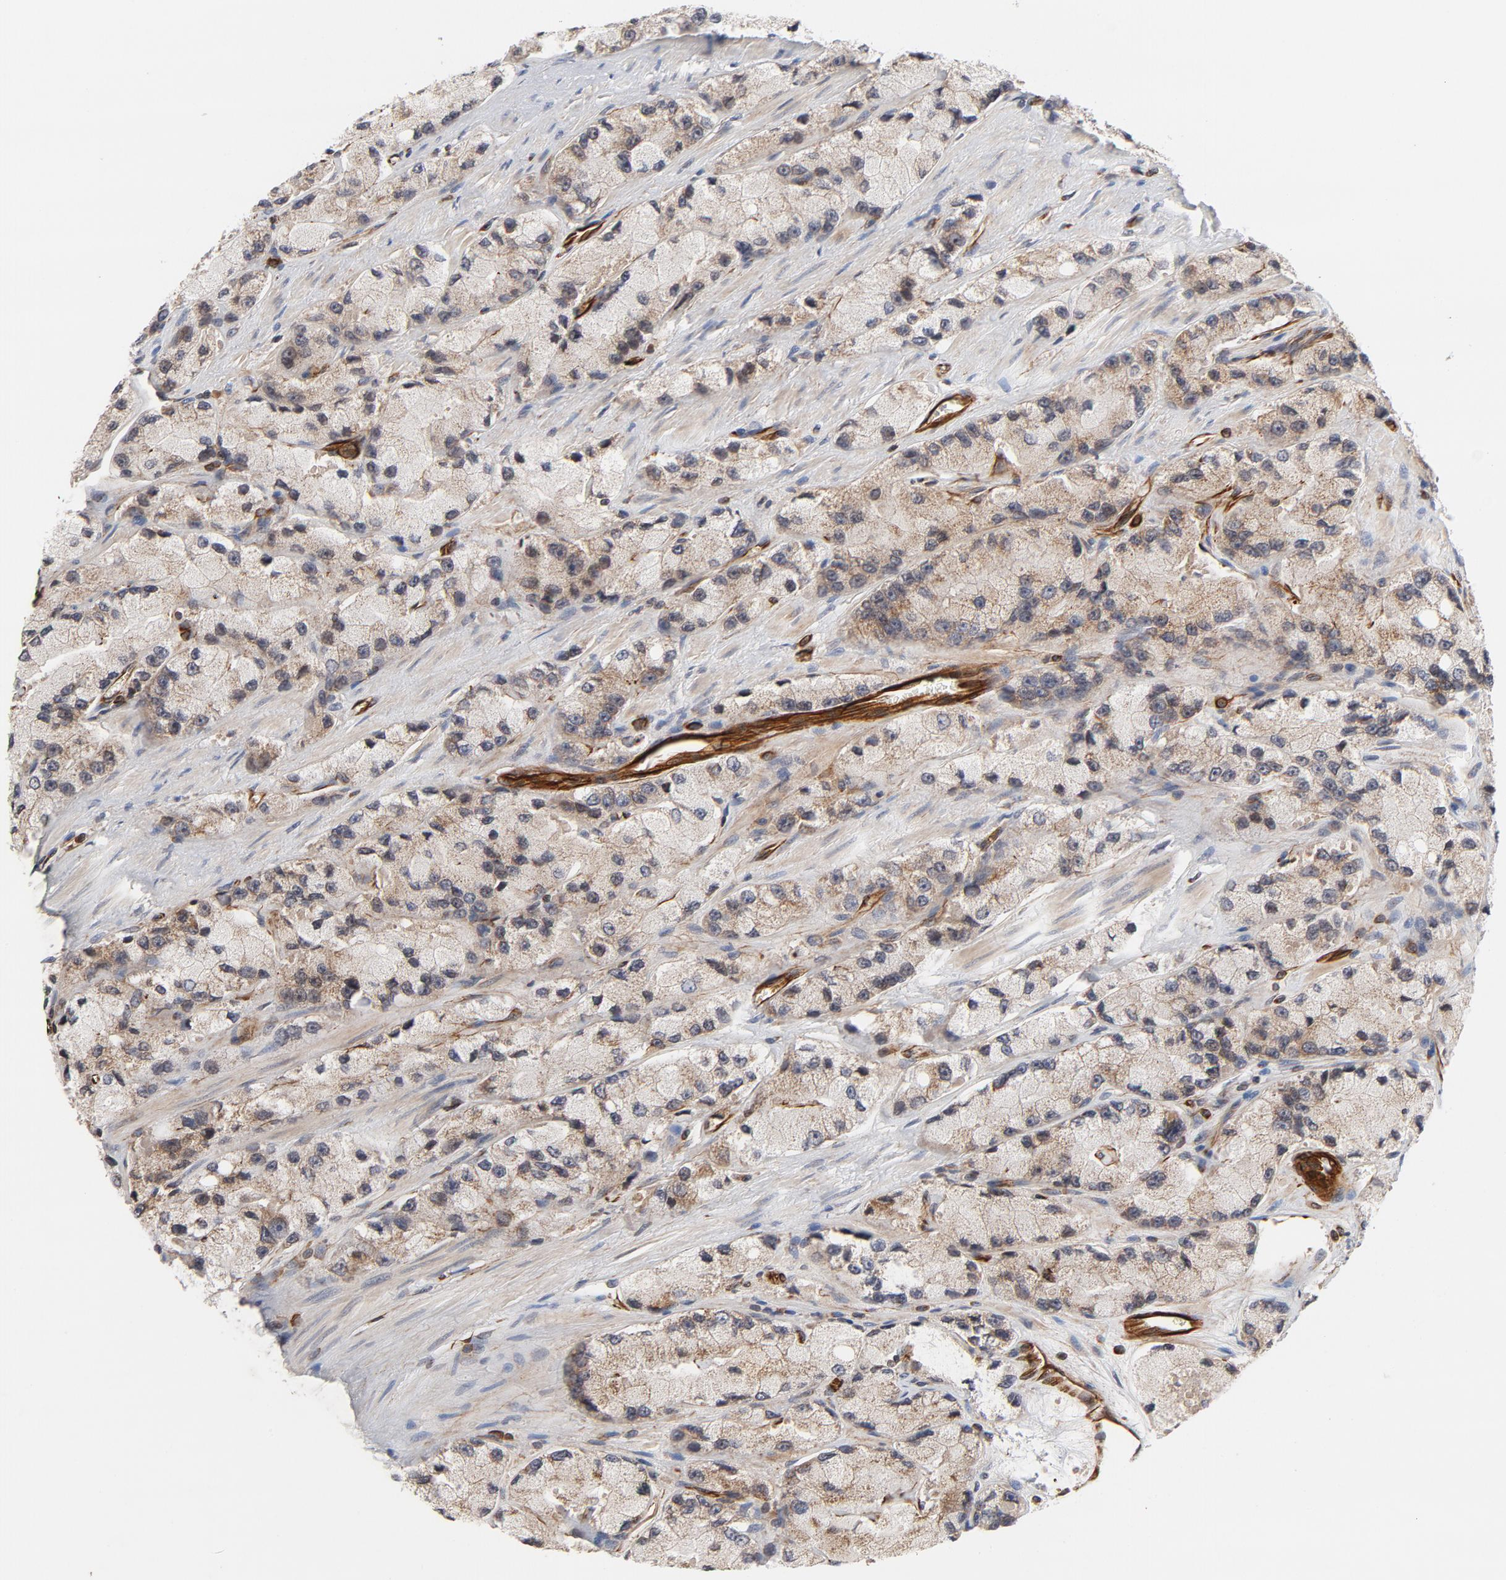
{"staining": {"intensity": "moderate", "quantity": ">75%", "location": "cytoplasmic/membranous"}, "tissue": "prostate cancer", "cell_type": "Tumor cells", "image_type": "cancer", "snomed": [{"axis": "morphology", "description": "Adenocarcinoma, High grade"}, {"axis": "topography", "description": "Prostate"}], "caption": "The image exhibits immunohistochemical staining of prostate cancer. There is moderate cytoplasmic/membranous expression is appreciated in about >75% of tumor cells. The staining was performed using DAB (3,3'-diaminobenzidine) to visualize the protein expression in brown, while the nuclei were stained in blue with hematoxylin (Magnification: 20x).", "gene": "DNAAF2", "patient": {"sex": "male", "age": 58}}